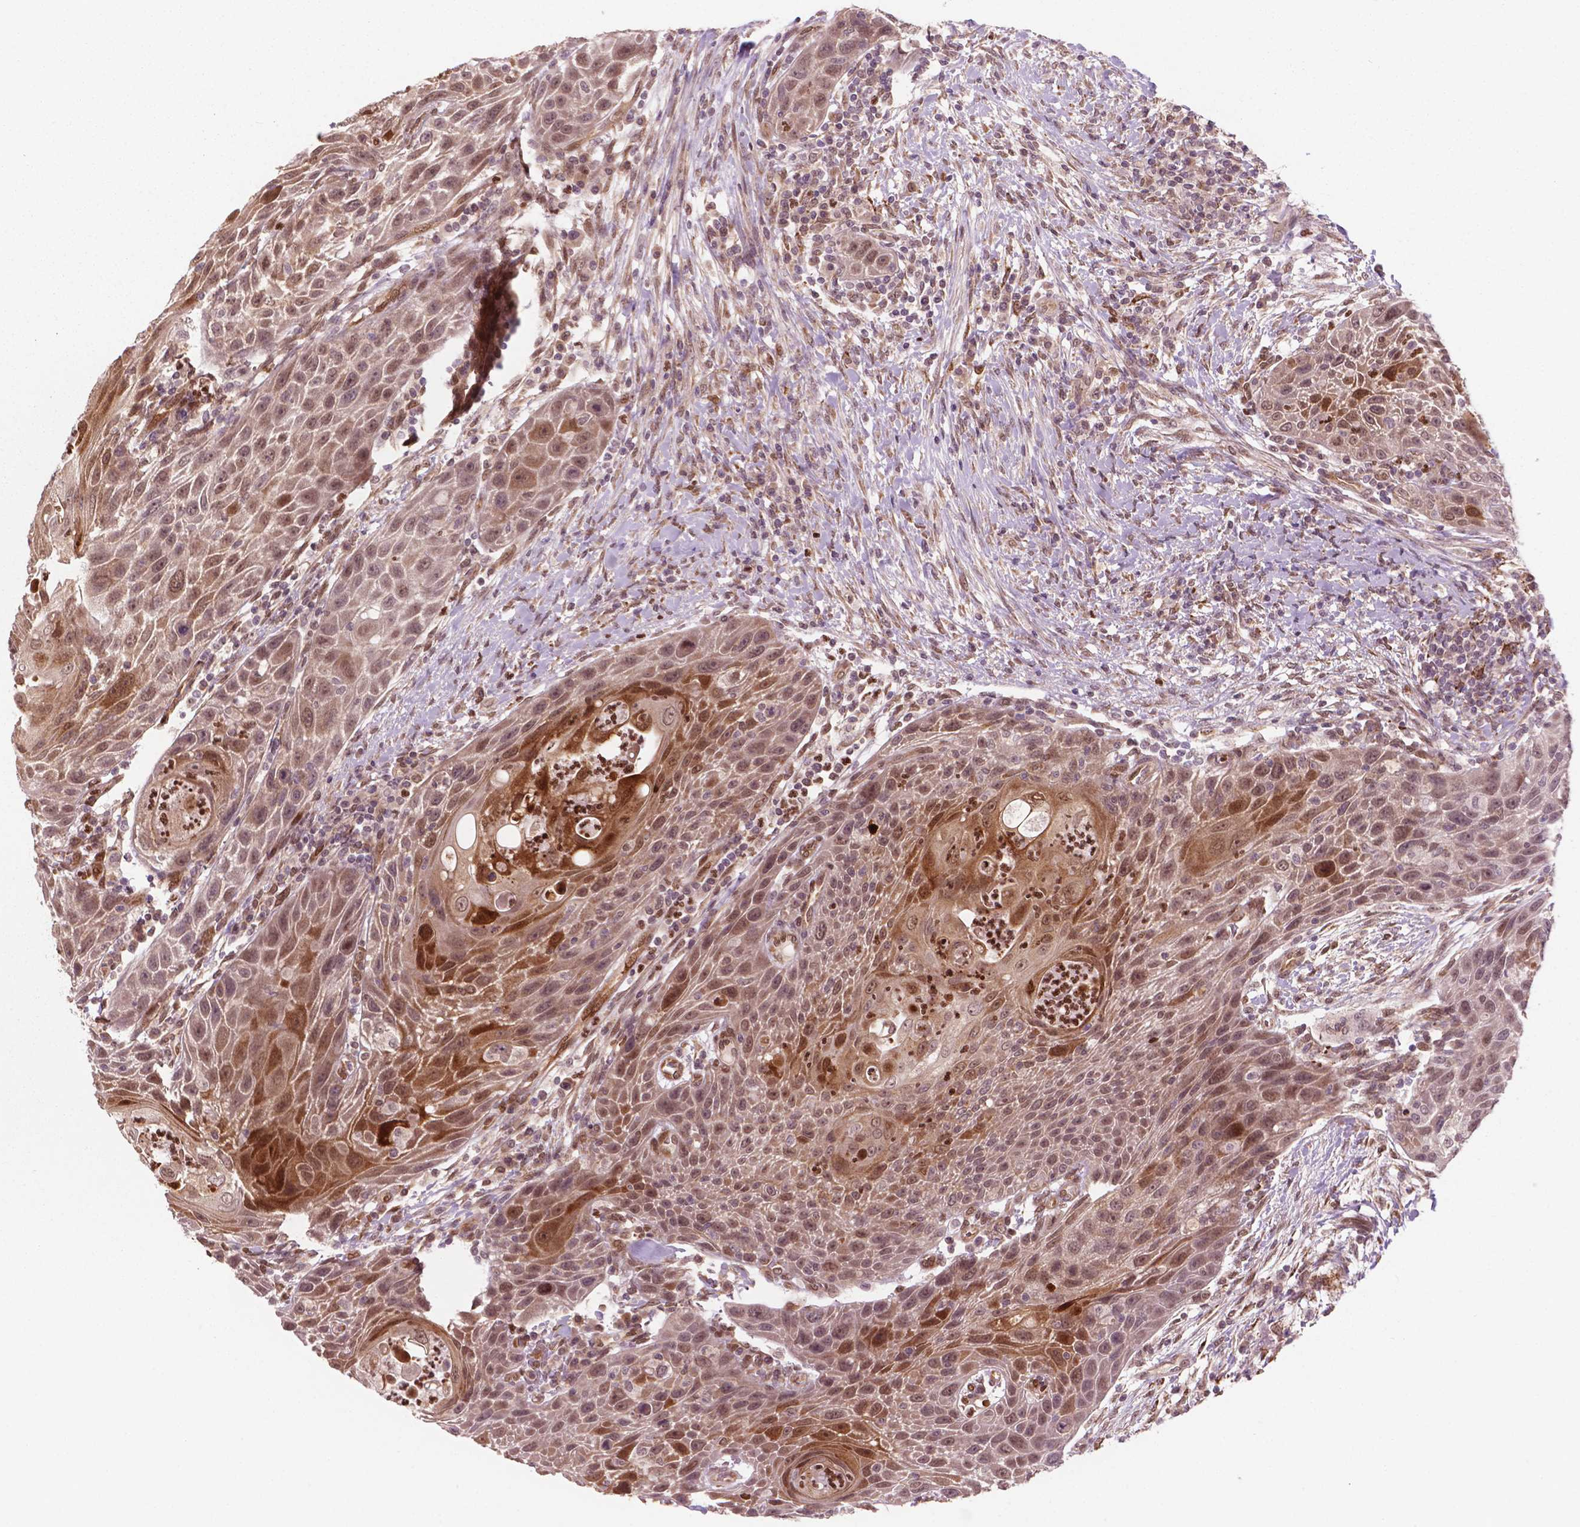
{"staining": {"intensity": "moderate", "quantity": ">75%", "location": "cytoplasmic/membranous,nuclear"}, "tissue": "head and neck cancer", "cell_type": "Tumor cells", "image_type": "cancer", "snomed": [{"axis": "morphology", "description": "Squamous cell carcinoma, NOS"}, {"axis": "topography", "description": "Head-Neck"}], "caption": "Head and neck cancer (squamous cell carcinoma) stained with DAB immunohistochemistry (IHC) reveals medium levels of moderate cytoplasmic/membranous and nuclear staining in approximately >75% of tumor cells.", "gene": "NFAT5", "patient": {"sex": "male", "age": 69}}